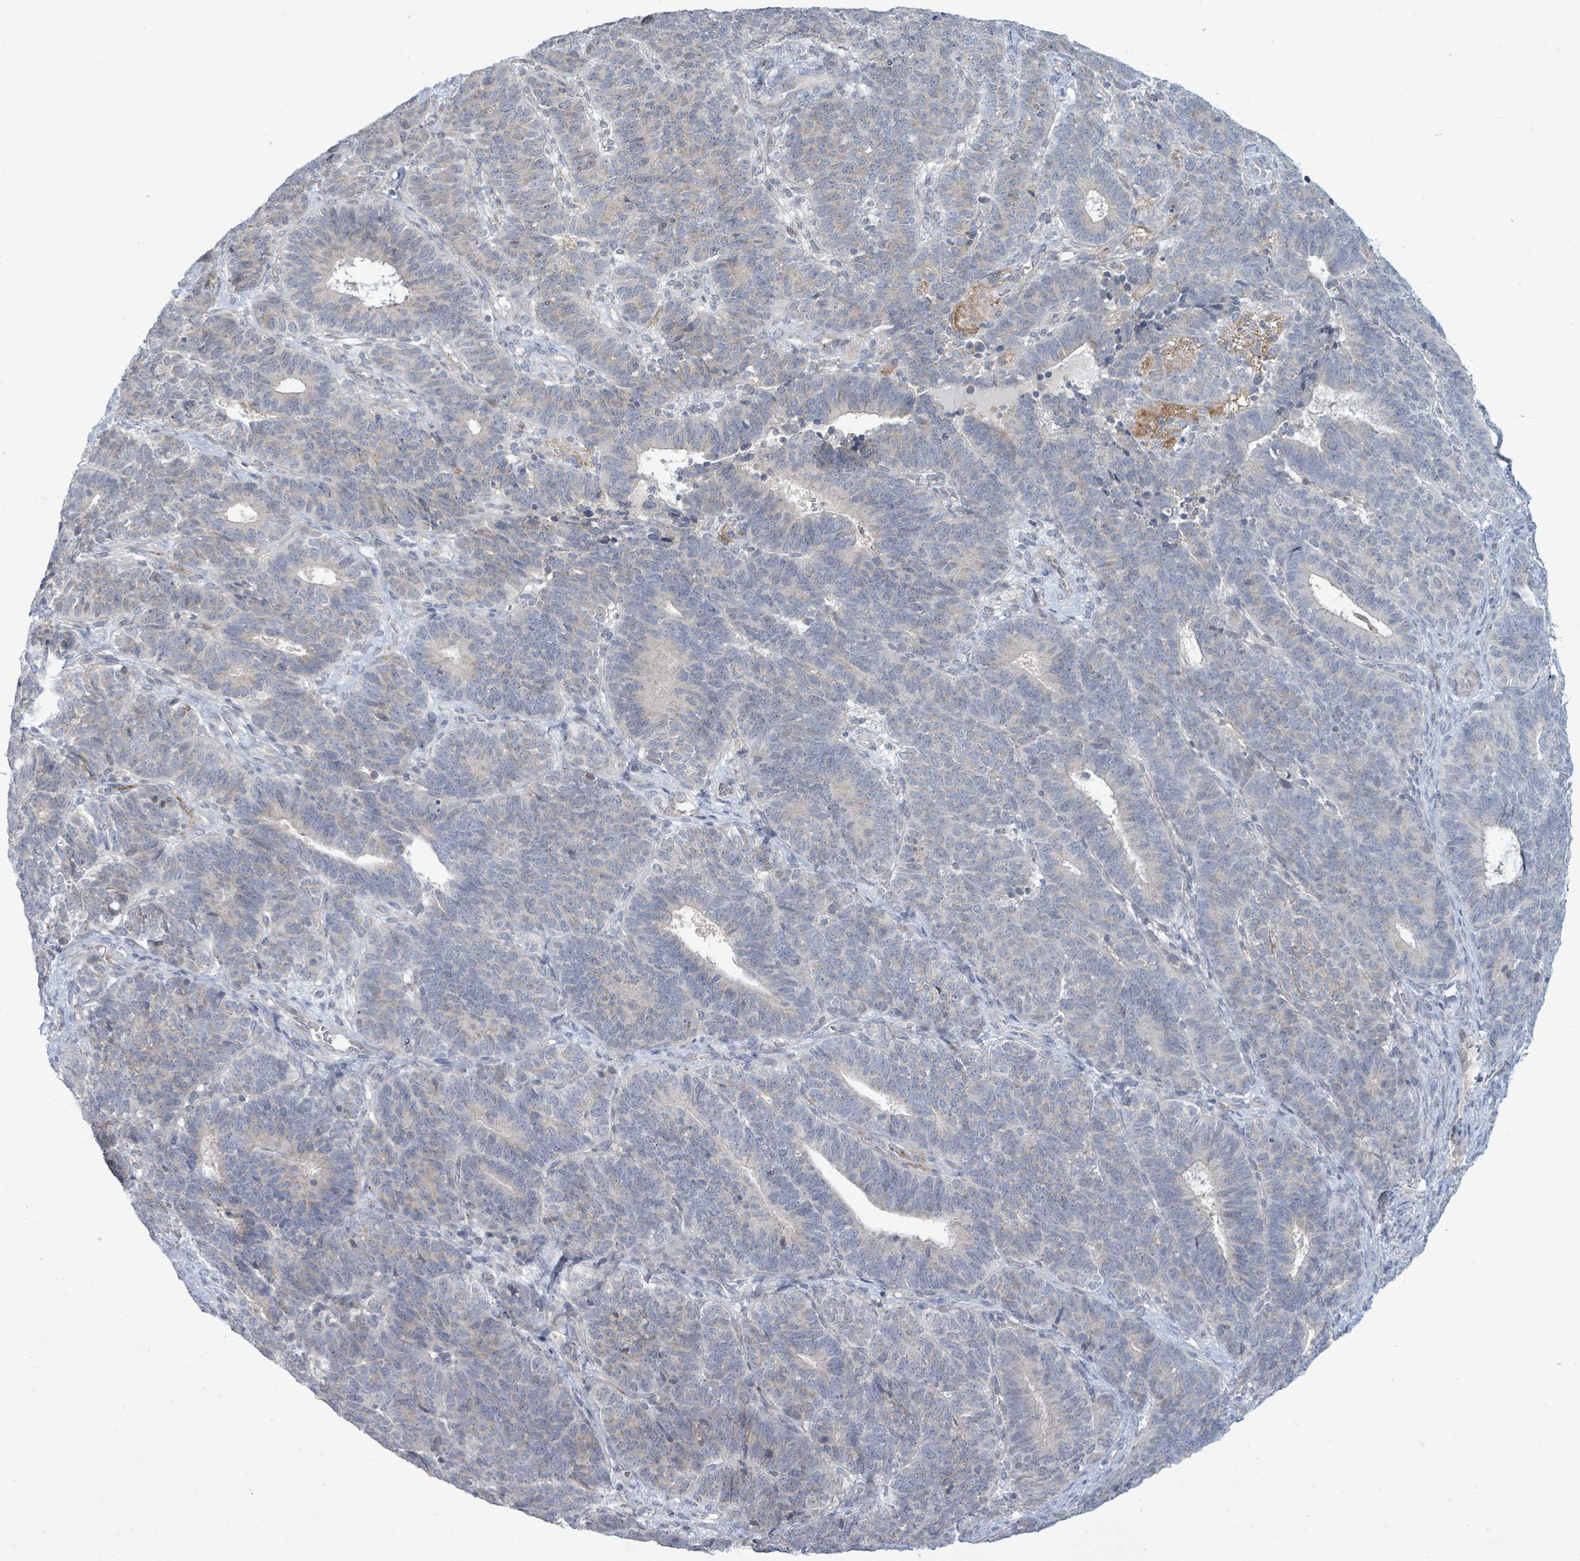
{"staining": {"intensity": "negative", "quantity": "none", "location": "none"}, "tissue": "endometrial cancer", "cell_type": "Tumor cells", "image_type": "cancer", "snomed": [{"axis": "morphology", "description": "Adenocarcinoma, NOS"}, {"axis": "topography", "description": "Endometrium"}], "caption": "Immunohistochemistry micrograph of human adenocarcinoma (endometrial) stained for a protein (brown), which reveals no staining in tumor cells.", "gene": "ZFPM1", "patient": {"sex": "female", "age": 70}}